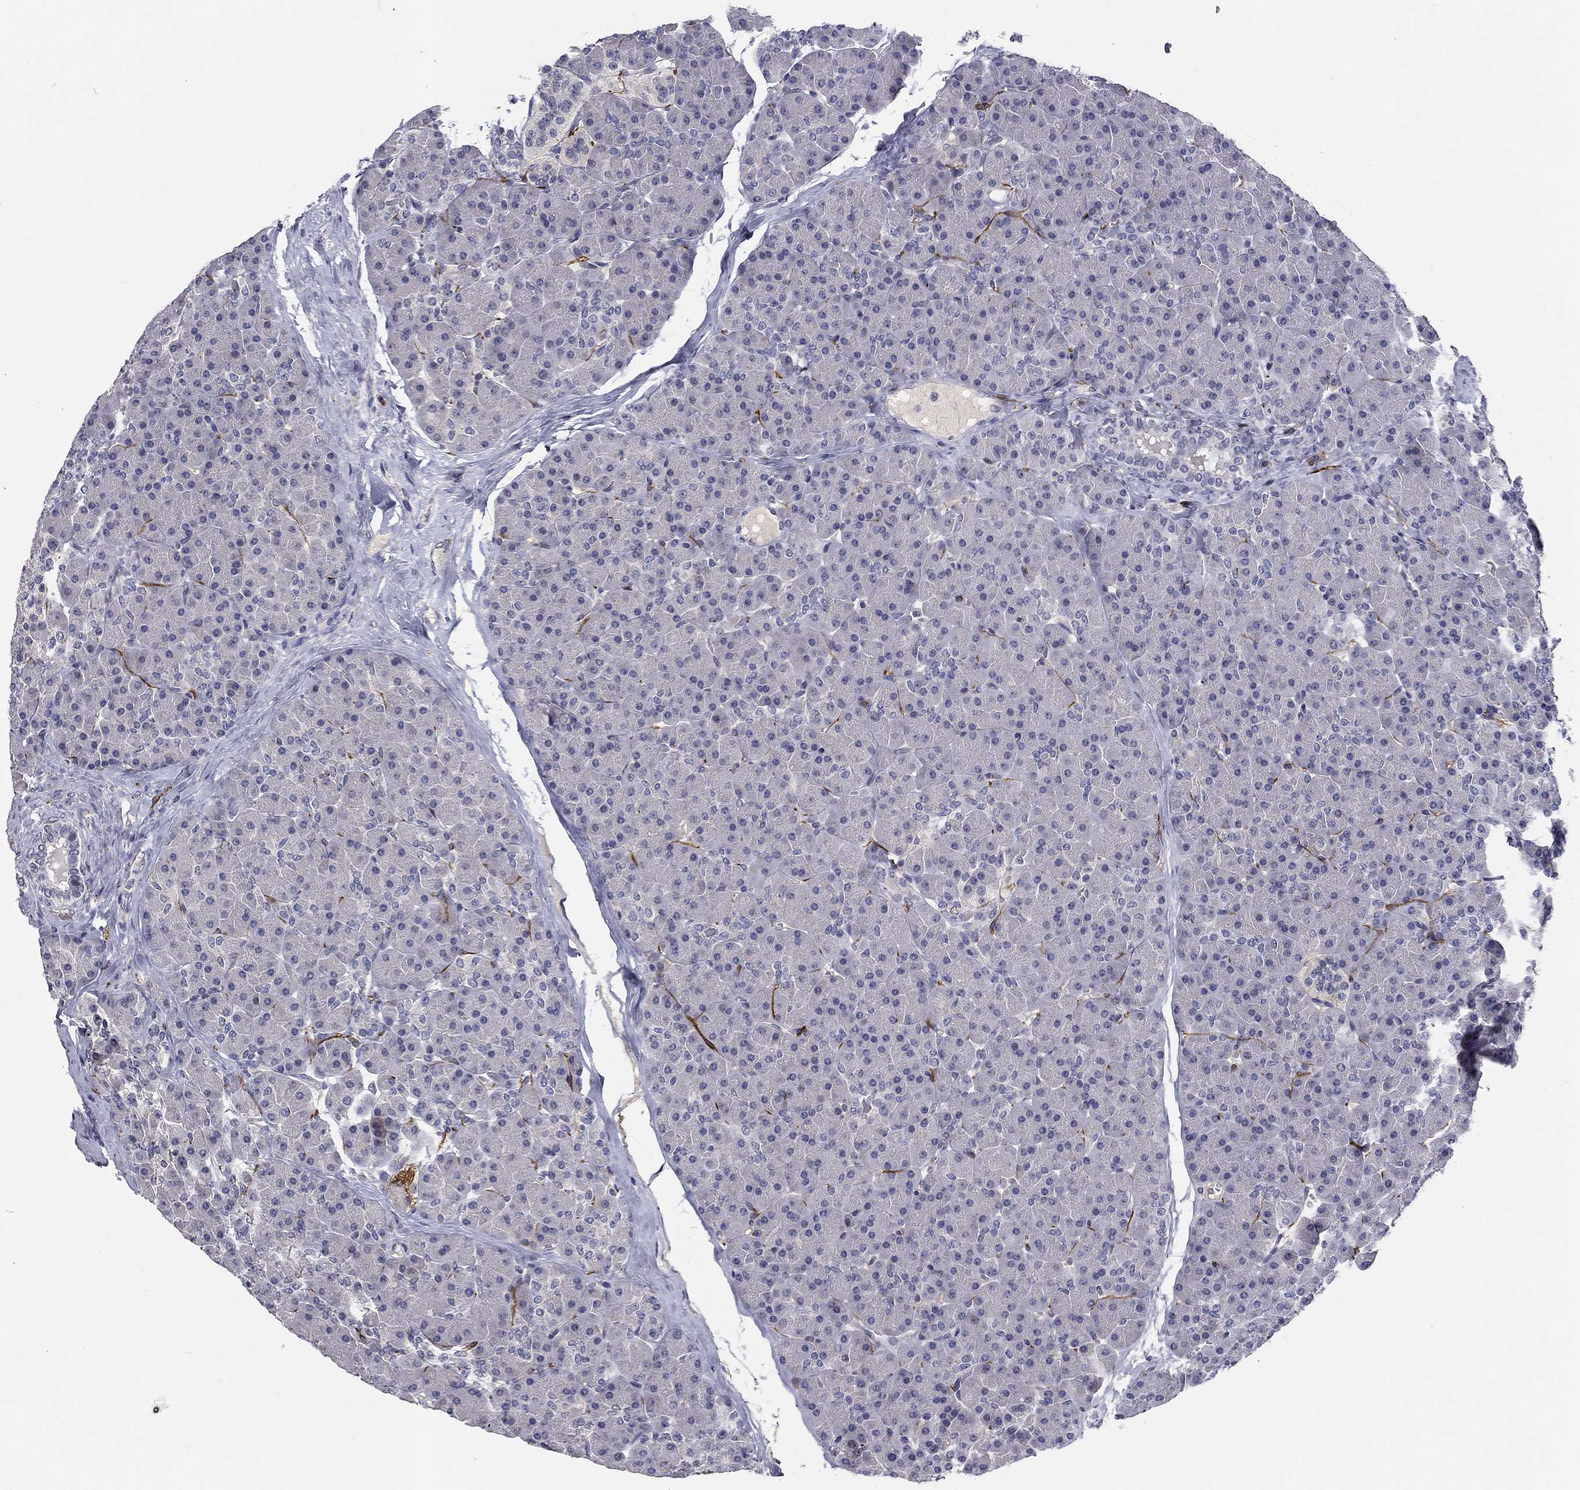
{"staining": {"intensity": "negative", "quantity": "none", "location": "none"}, "tissue": "pancreas", "cell_type": "Exocrine glandular cells", "image_type": "normal", "snomed": [{"axis": "morphology", "description": "Normal tissue, NOS"}, {"axis": "topography", "description": "Pancreas"}], "caption": "Protein analysis of normal pancreas displays no significant staining in exocrine glandular cells.", "gene": "CD274", "patient": {"sex": "female", "age": 44}}